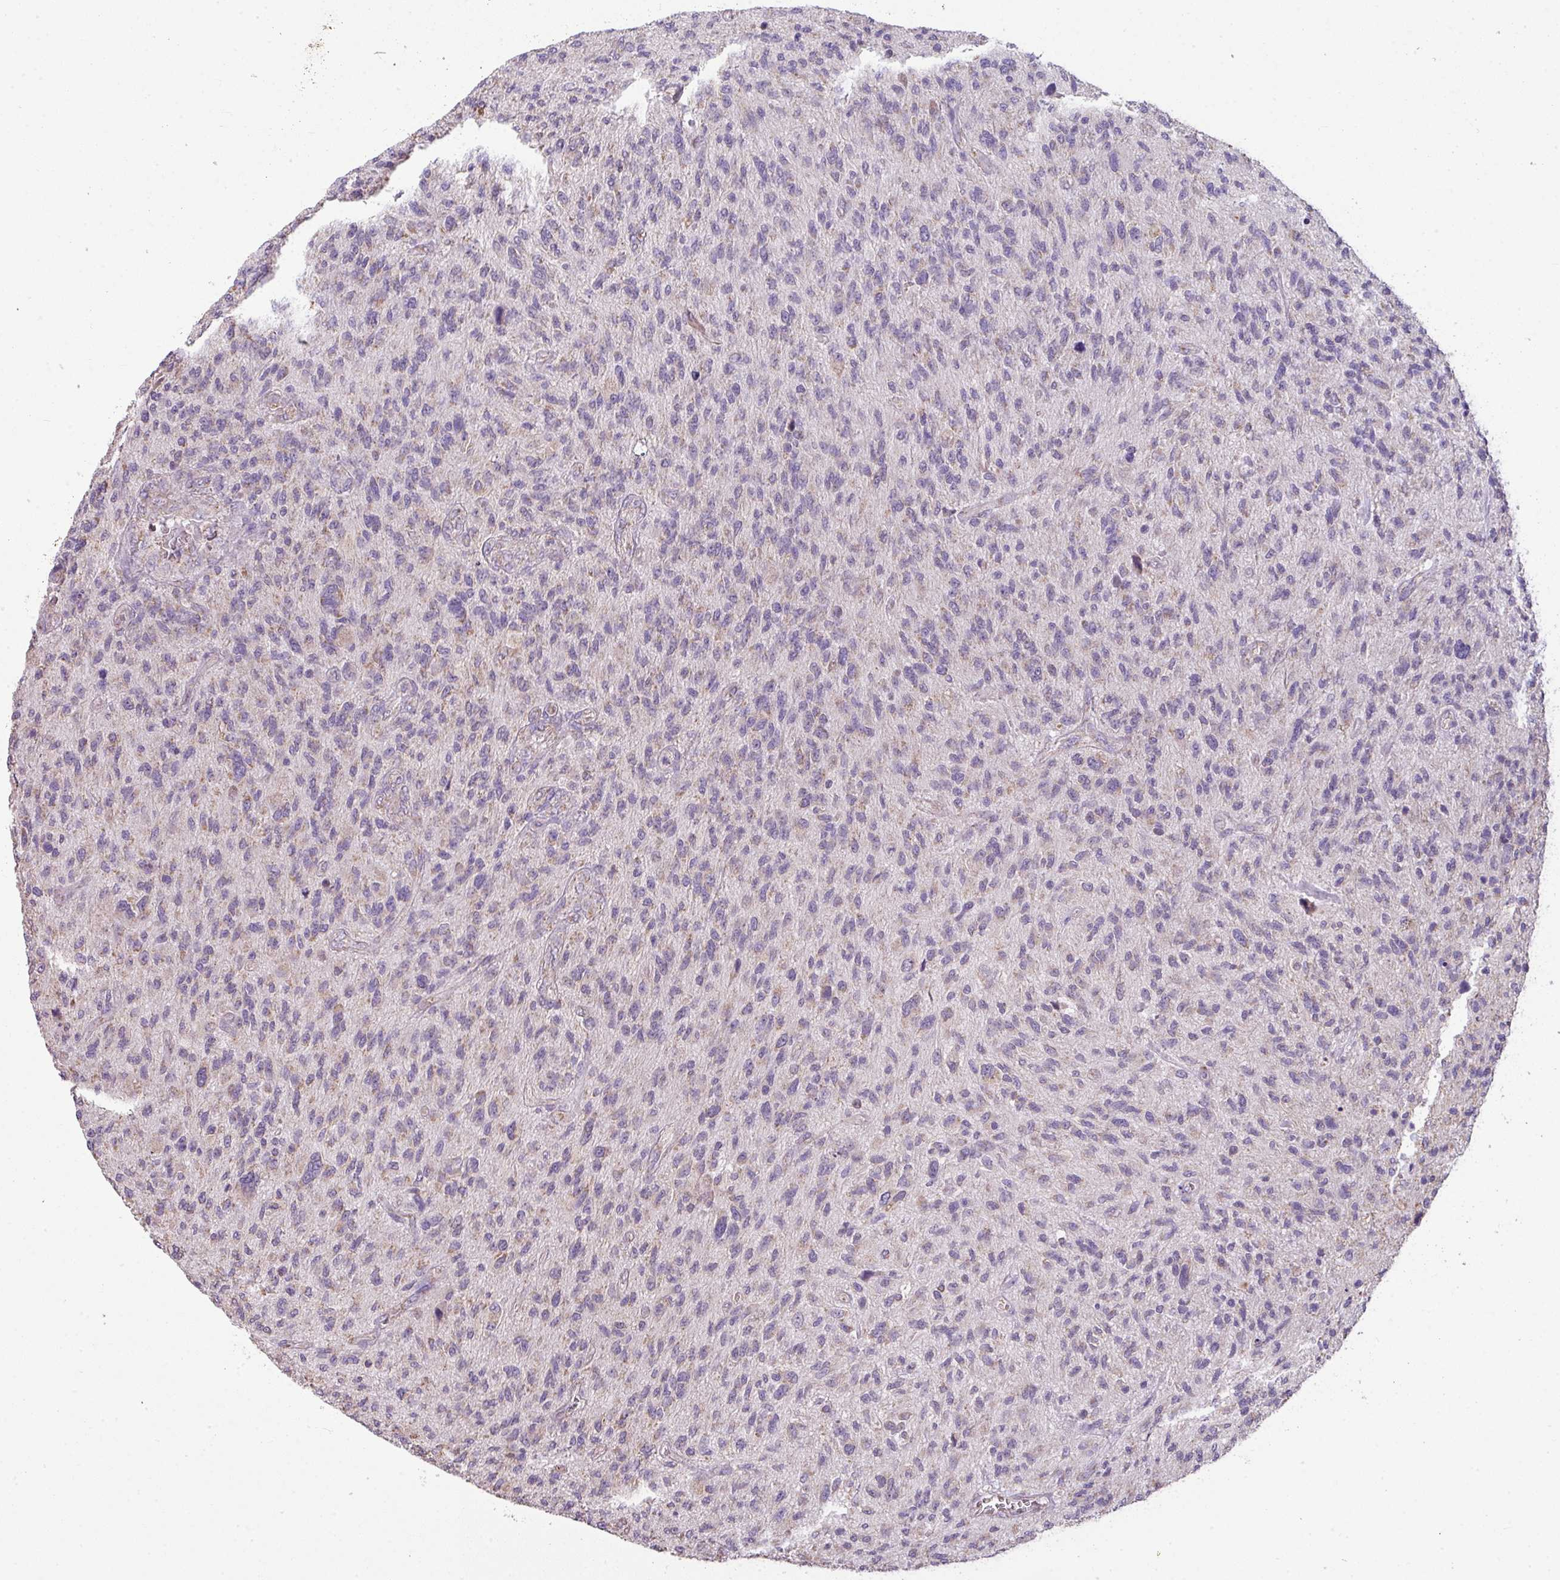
{"staining": {"intensity": "negative", "quantity": "none", "location": "none"}, "tissue": "glioma", "cell_type": "Tumor cells", "image_type": "cancer", "snomed": [{"axis": "morphology", "description": "Glioma, malignant, High grade"}, {"axis": "topography", "description": "Brain"}], "caption": "Immunohistochemistry (IHC) of high-grade glioma (malignant) shows no positivity in tumor cells. (DAB (3,3'-diaminobenzidine) immunohistochemistry with hematoxylin counter stain).", "gene": "PALS2", "patient": {"sex": "male", "age": 47}}